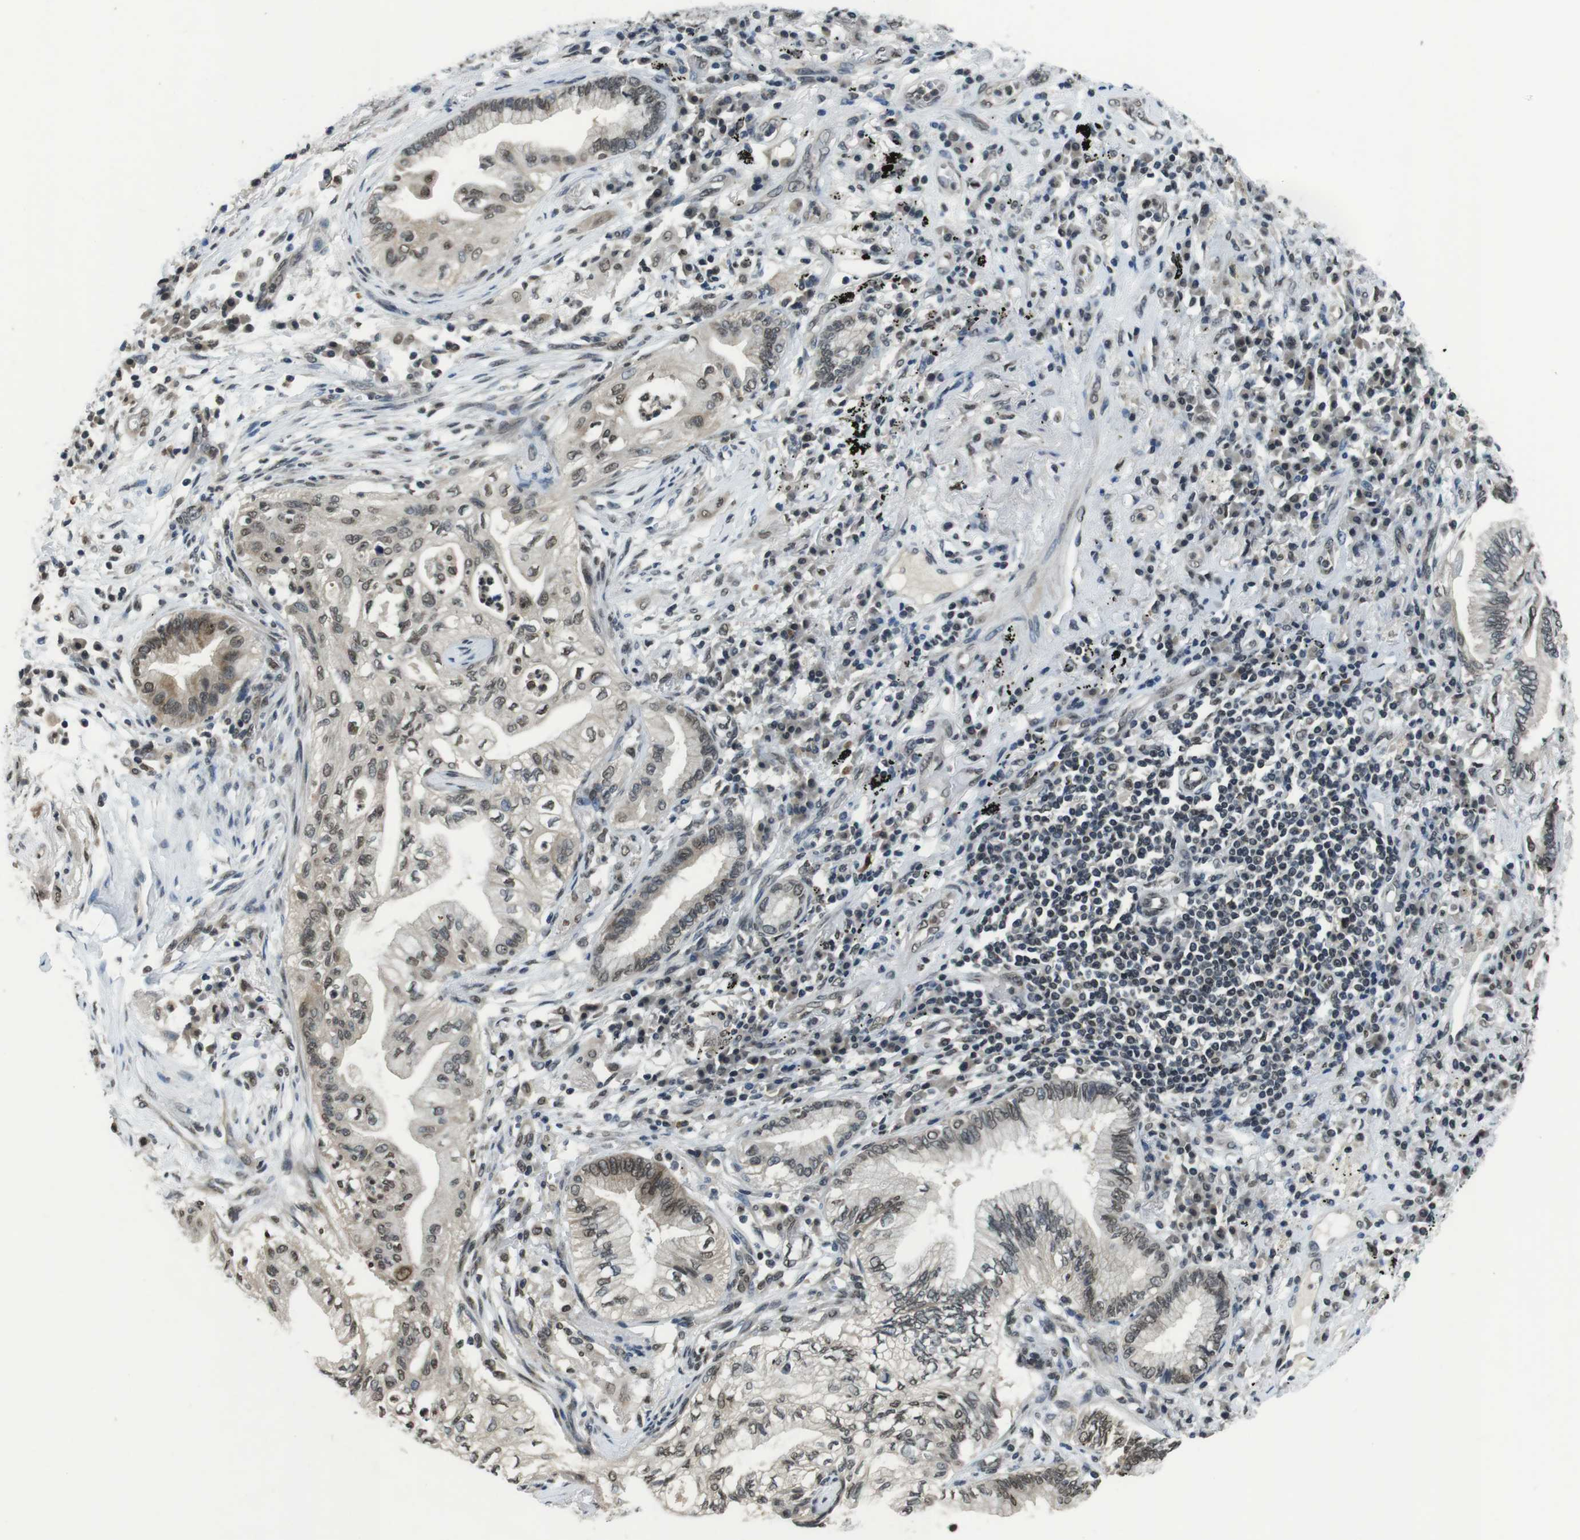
{"staining": {"intensity": "weak", "quantity": ">75%", "location": "cytoplasmic/membranous,nuclear"}, "tissue": "lung cancer", "cell_type": "Tumor cells", "image_type": "cancer", "snomed": [{"axis": "morphology", "description": "Normal tissue, NOS"}, {"axis": "morphology", "description": "Adenocarcinoma, NOS"}, {"axis": "topography", "description": "Bronchus"}, {"axis": "topography", "description": "Lung"}], "caption": "Protein analysis of lung cancer (adenocarcinoma) tissue reveals weak cytoplasmic/membranous and nuclear expression in approximately >75% of tumor cells.", "gene": "NEK4", "patient": {"sex": "female", "age": 70}}